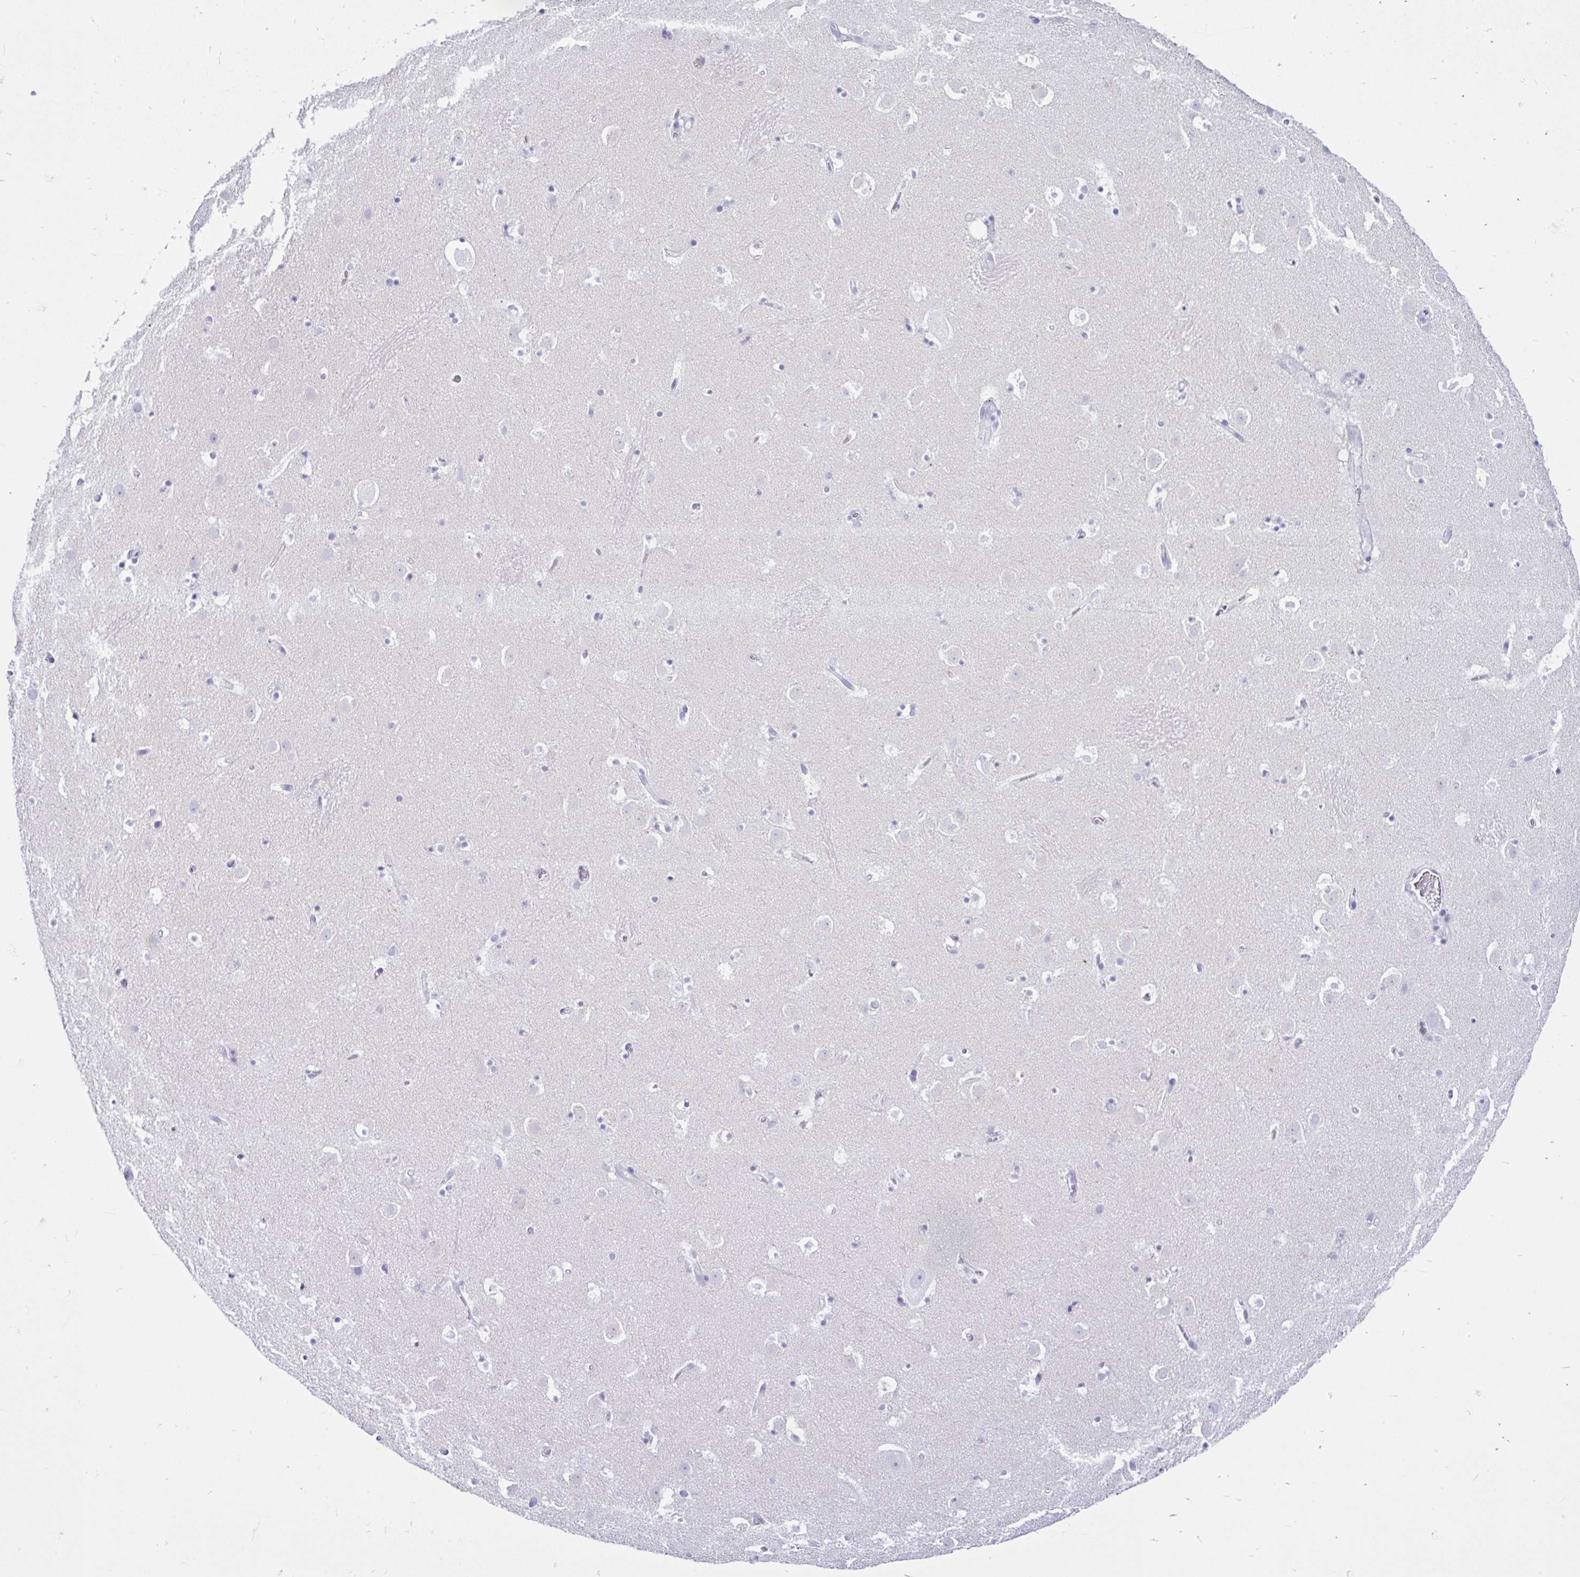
{"staining": {"intensity": "negative", "quantity": "none", "location": "none"}, "tissue": "caudate", "cell_type": "Glial cells", "image_type": "normal", "snomed": [{"axis": "morphology", "description": "Normal tissue, NOS"}, {"axis": "topography", "description": "Lateral ventricle wall"}], "caption": "This is a micrograph of IHC staining of benign caudate, which shows no positivity in glial cells. Nuclei are stained in blue.", "gene": "CYP19A1", "patient": {"sex": "male", "age": 37}}